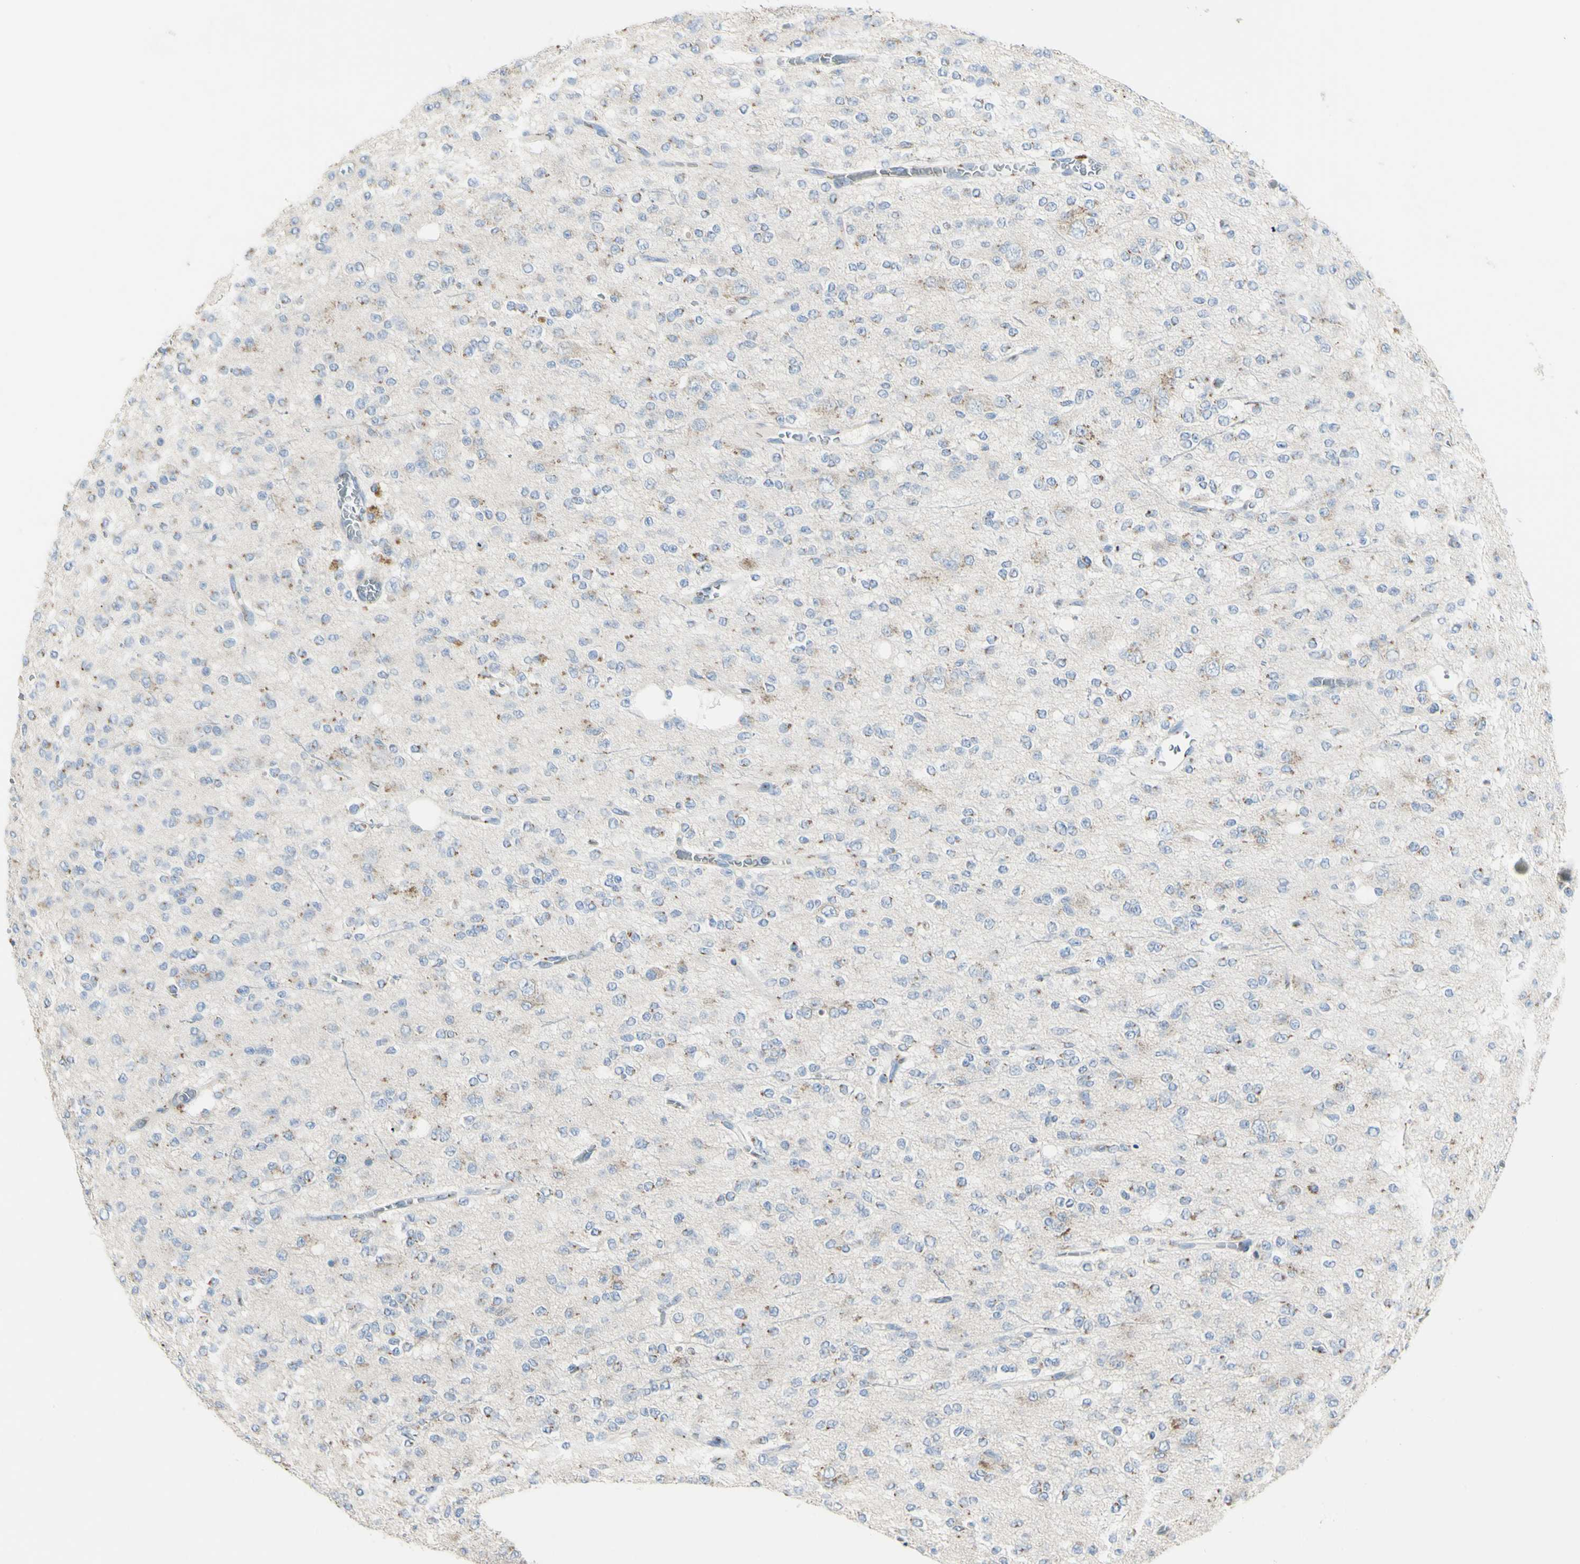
{"staining": {"intensity": "moderate", "quantity": "<25%", "location": "cytoplasmic/membranous"}, "tissue": "glioma", "cell_type": "Tumor cells", "image_type": "cancer", "snomed": [{"axis": "morphology", "description": "Glioma, malignant, Low grade"}, {"axis": "topography", "description": "Brain"}], "caption": "Protein expression analysis of low-grade glioma (malignant) exhibits moderate cytoplasmic/membranous staining in about <25% of tumor cells.", "gene": "B4GALT3", "patient": {"sex": "male", "age": 38}}